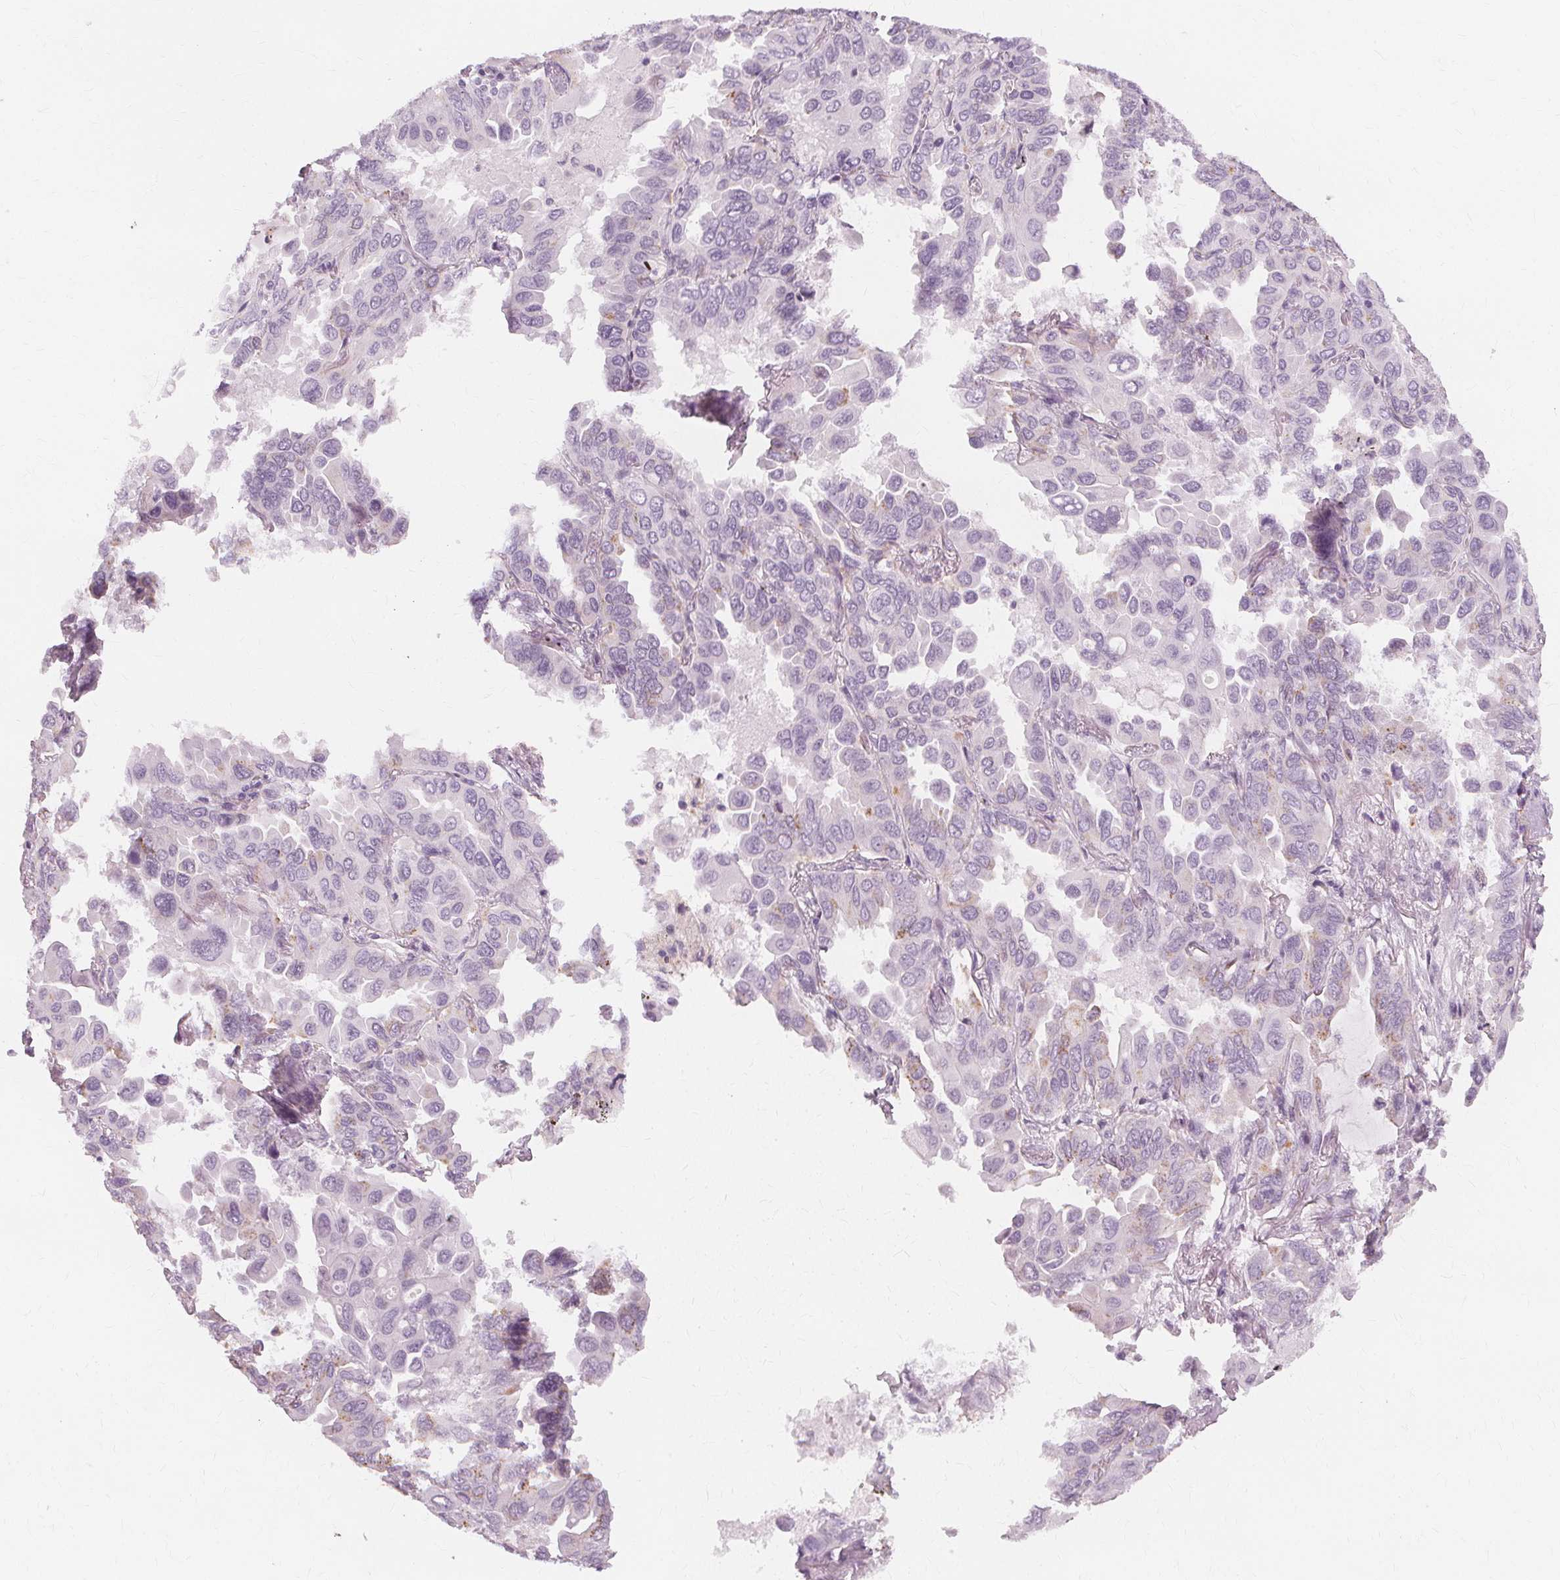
{"staining": {"intensity": "negative", "quantity": "none", "location": "none"}, "tissue": "lung cancer", "cell_type": "Tumor cells", "image_type": "cancer", "snomed": [{"axis": "morphology", "description": "Adenocarcinoma, NOS"}, {"axis": "topography", "description": "Lung"}], "caption": "Lung cancer (adenocarcinoma) stained for a protein using immunohistochemistry reveals no positivity tumor cells.", "gene": "TFF1", "patient": {"sex": "male", "age": 64}}